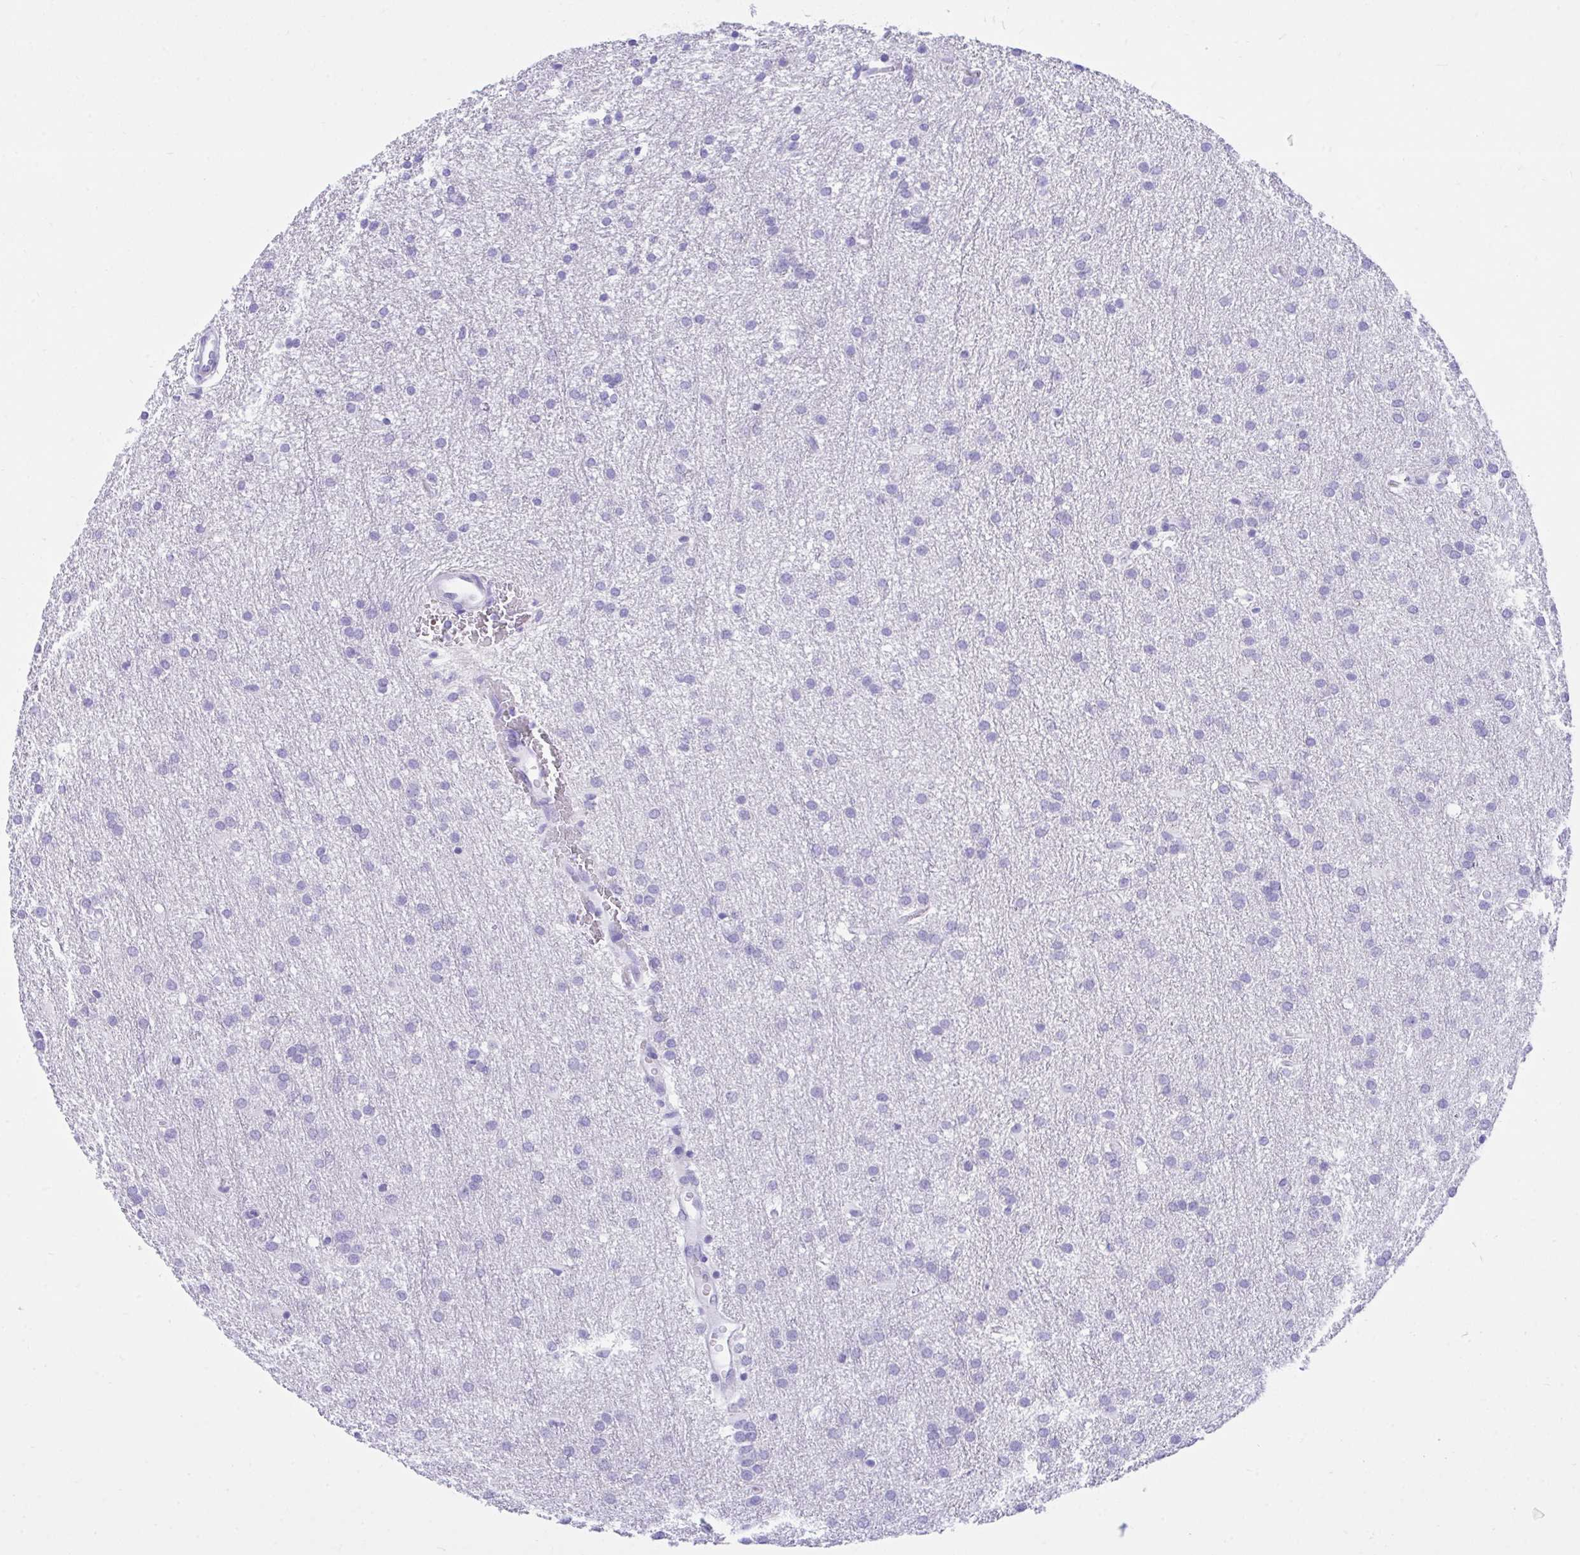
{"staining": {"intensity": "negative", "quantity": "none", "location": "none"}, "tissue": "glioma", "cell_type": "Tumor cells", "image_type": "cancer", "snomed": [{"axis": "morphology", "description": "Glioma, malignant, Low grade"}, {"axis": "topography", "description": "Brain"}], "caption": "Immunohistochemistry (IHC) image of neoplastic tissue: glioma stained with DAB demonstrates no significant protein positivity in tumor cells.", "gene": "KCNN4", "patient": {"sex": "female", "age": 32}}